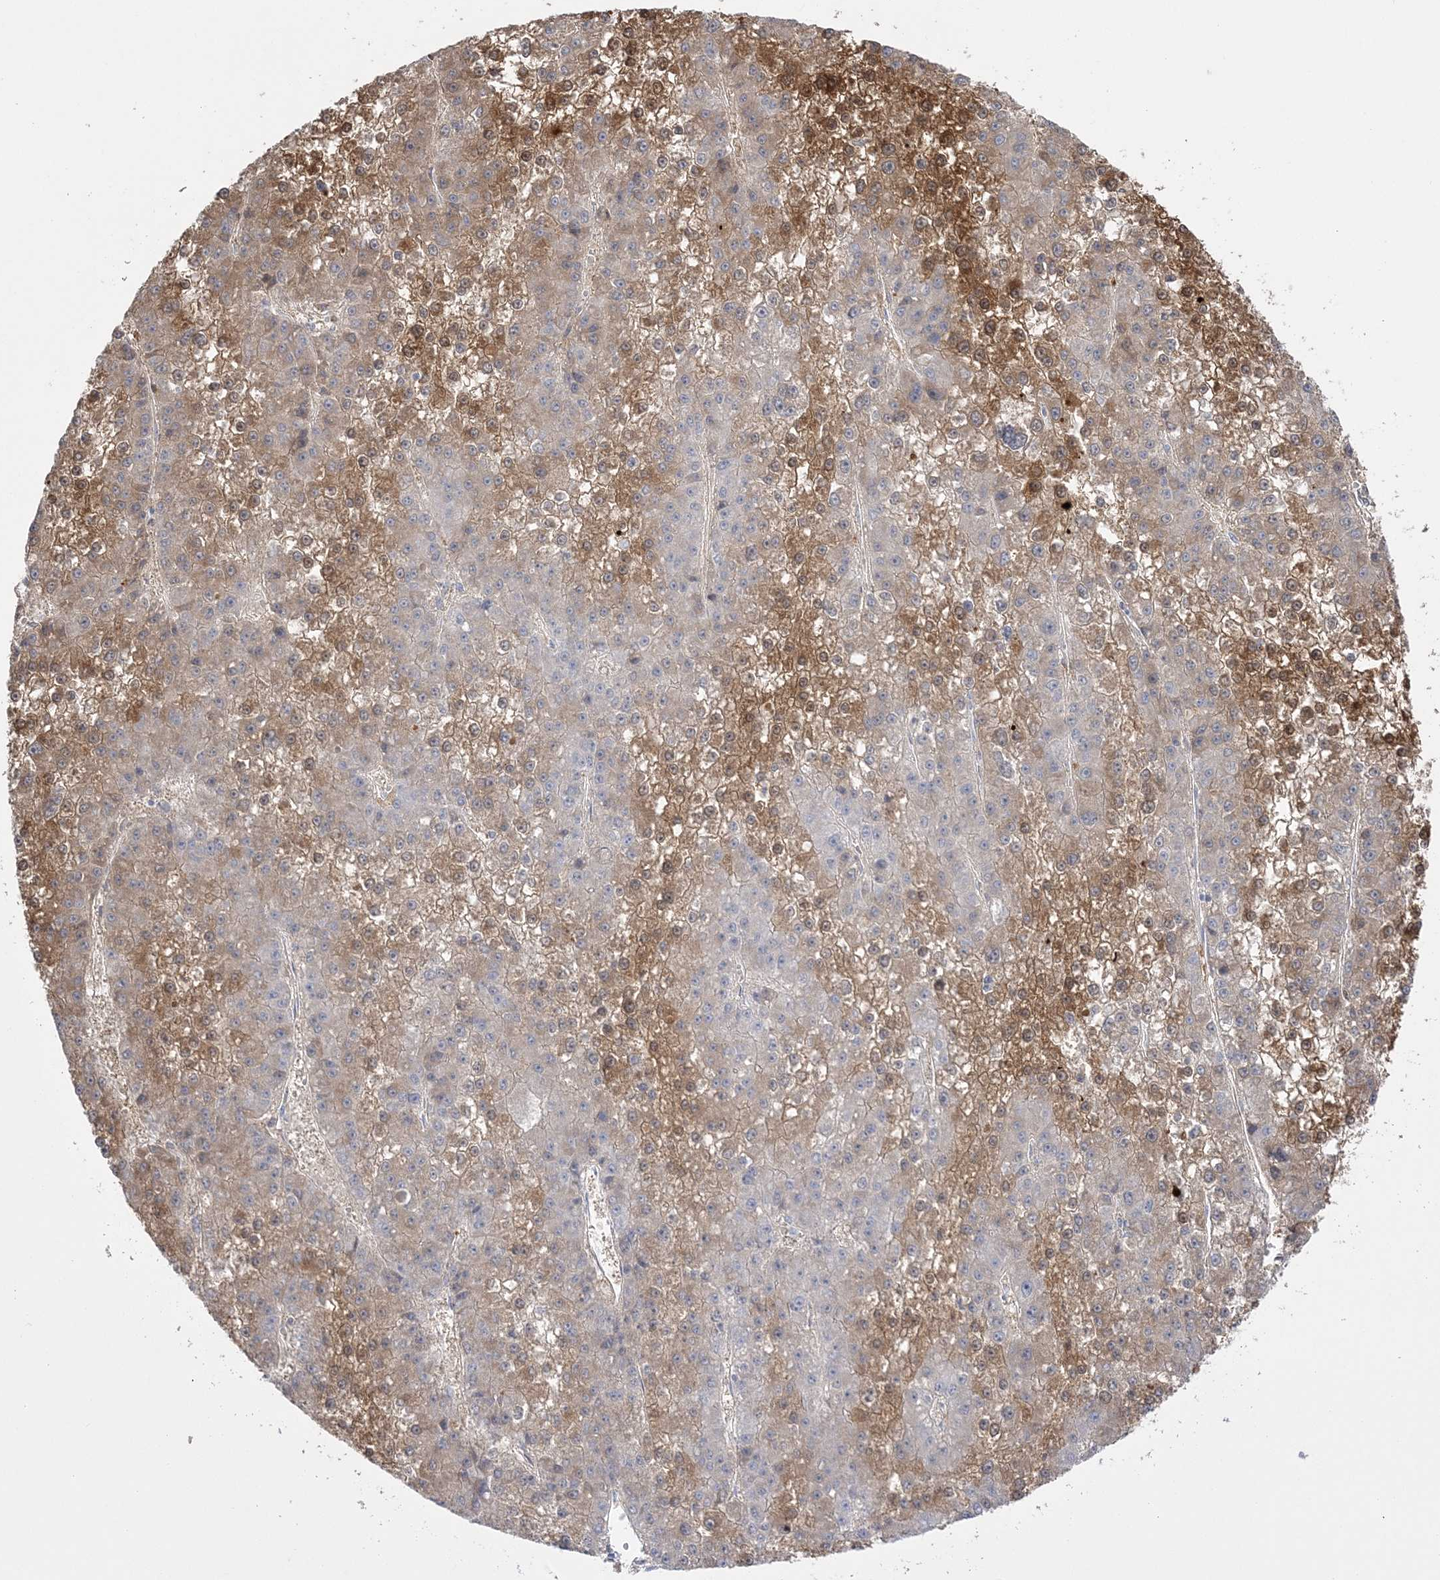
{"staining": {"intensity": "moderate", "quantity": "25%-75%", "location": "cytoplasmic/membranous"}, "tissue": "liver cancer", "cell_type": "Tumor cells", "image_type": "cancer", "snomed": [{"axis": "morphology", "description": "Carcinoma, Hepatocellular, NOS"}, {"axis": "topography", "description": "Liver"}], "caption": "Moderate cytoplasmic/membranous protein staining is appreciated in approximately 25%-75% of tumor cells in liver cancer.", "gene": "HAAO", "patient": {"sex": "female", "age": 73}}